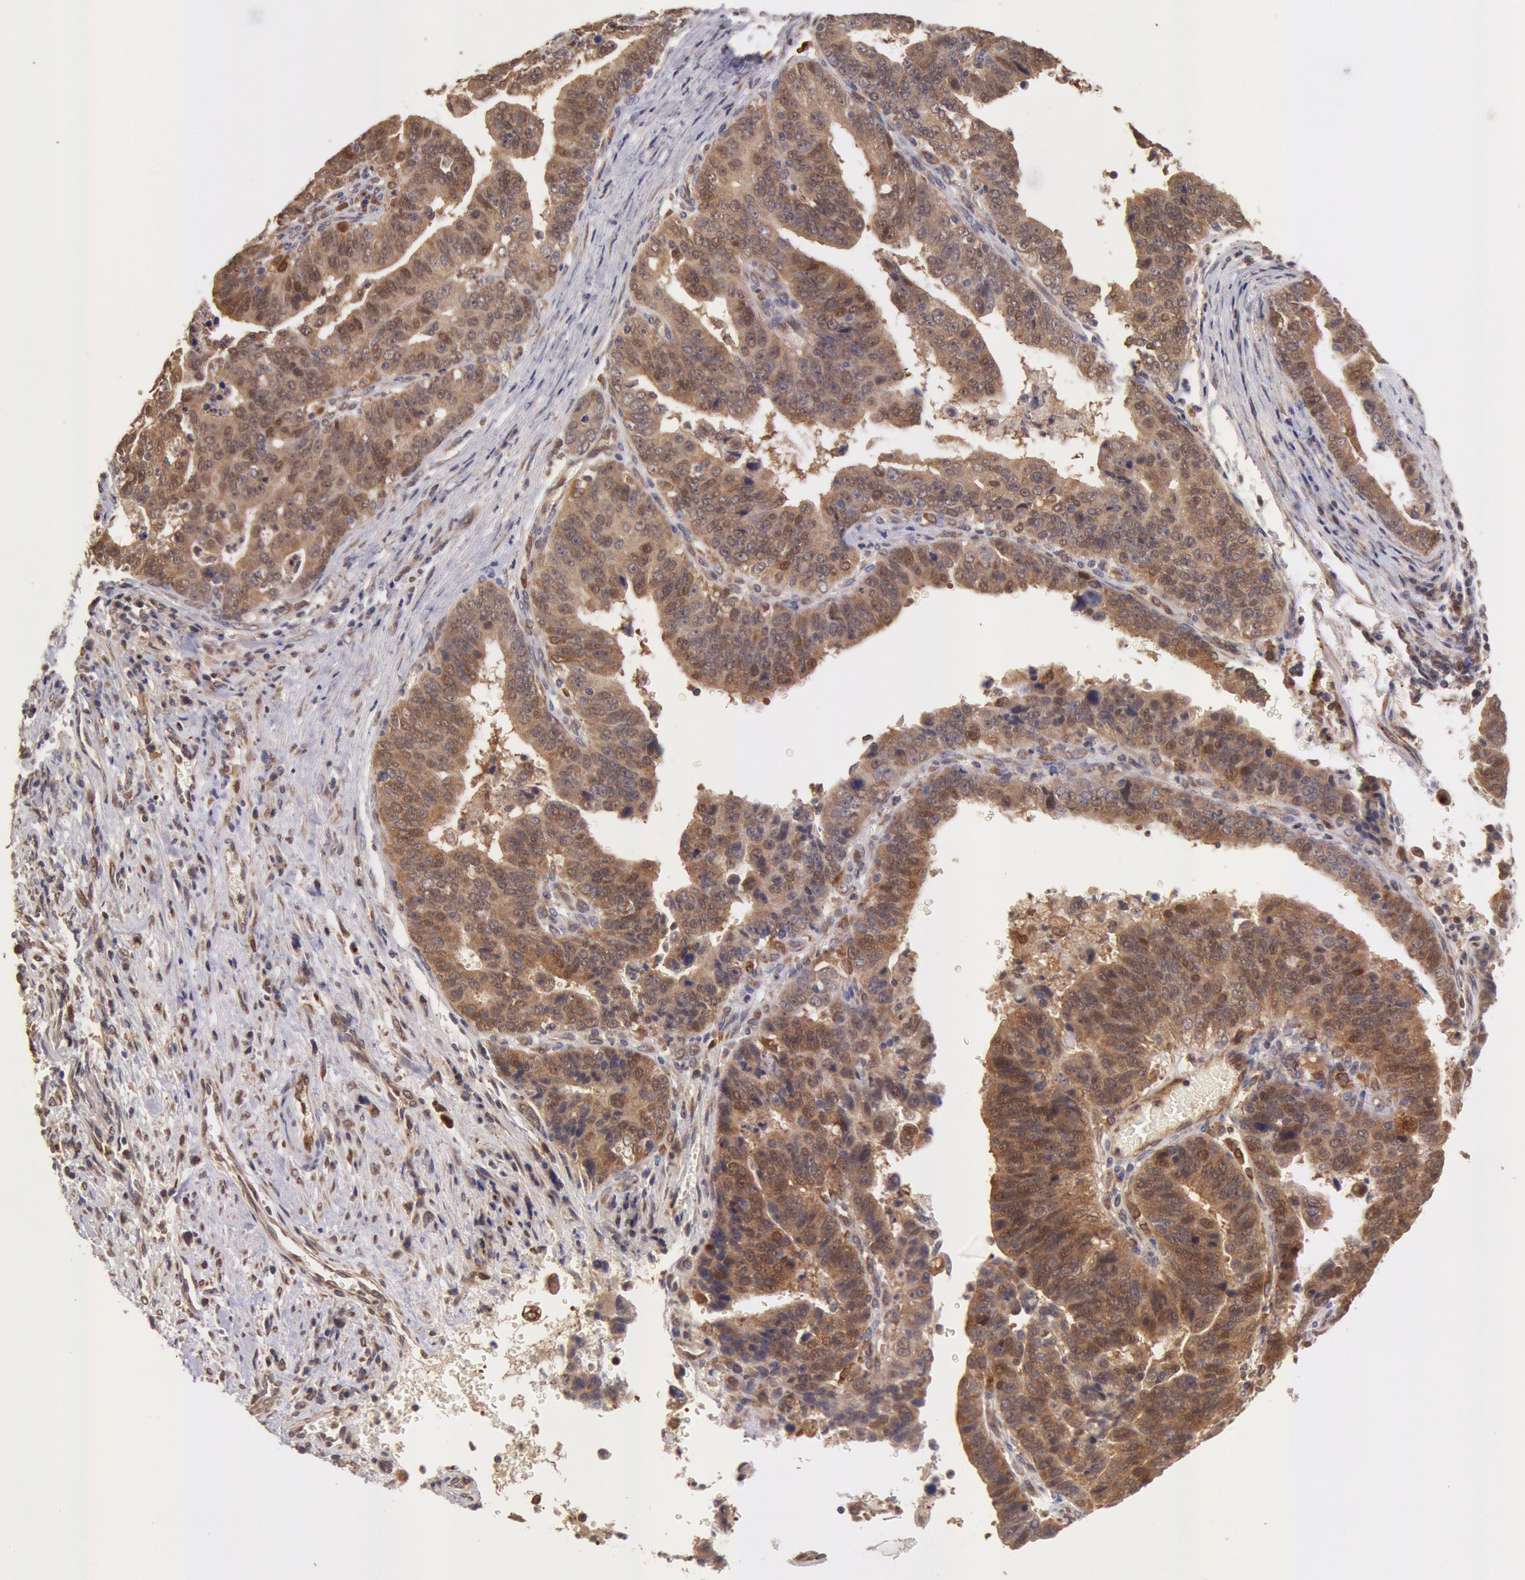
{"staining": {"intensity": "strong", "quantity": ">75%", "location": "cytoplasmic/membranous,nuclear"}, "tissue": "stomach cancer", "cell_type": "Tumor cells", "image_type": "cancer", "snomed": [{"axis": "morphology", "description": "Adenocarcinoma, NOS"}, {"axis": "topography", "description": "Stomach, upper"}], "caption": "Protein expression analysis of human adenocarcinoma (stomach) reveals strong cytoplasmic/membranous and nuclear expression in approximately >75% of tumor cells. (brown staining indicates protein expression, while blue staining denotes nuclei).", "gene": "COMT", "patient": {"sex": "female", "age": 50}}